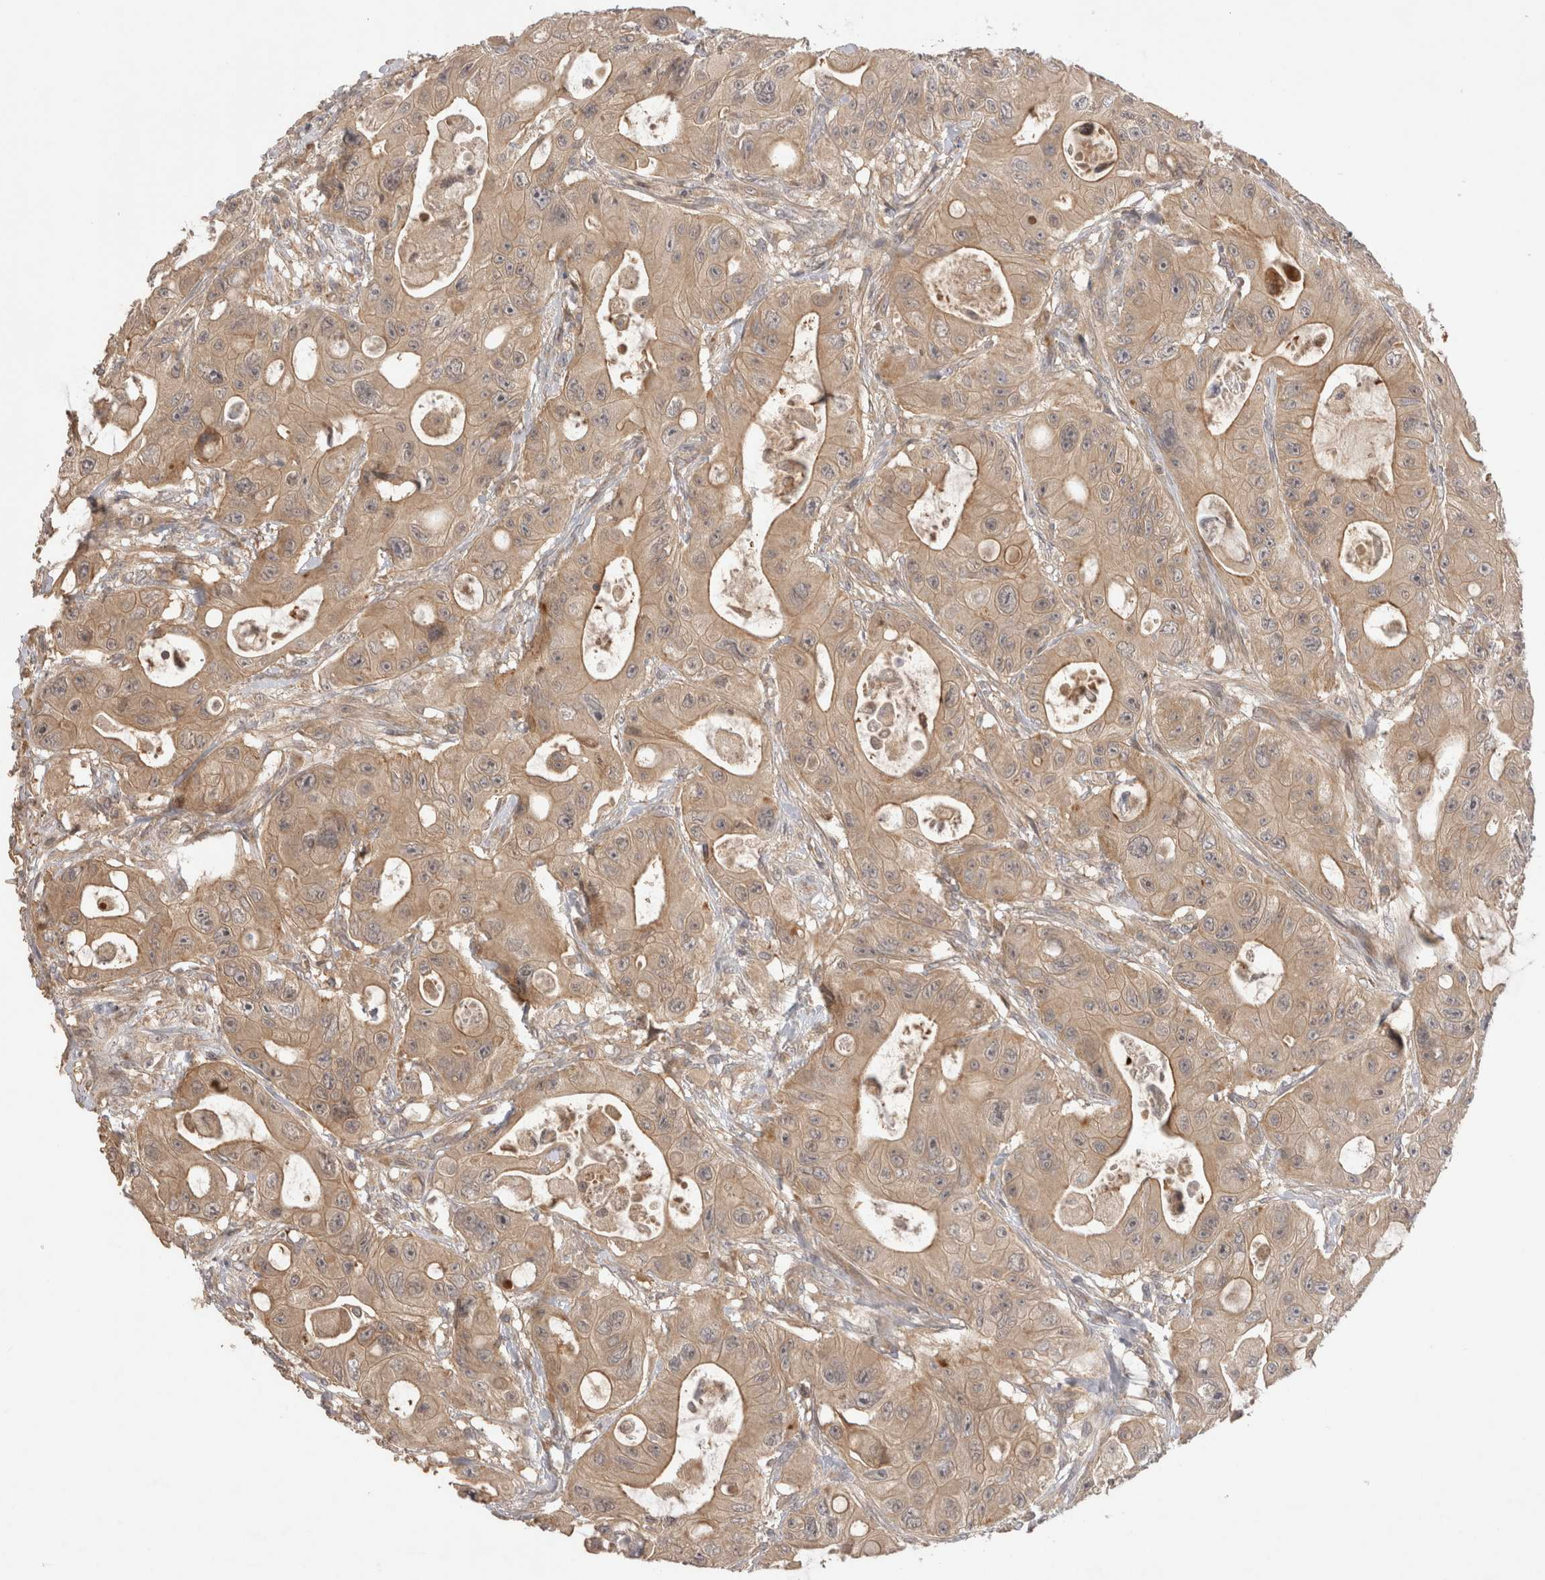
{"staining": {"intensity": "weak", "quantity": ">75%", "location": "cytoplasmic/membranous"}, "tissue": "colorectal cancer", "cell_type": "Tumor cells", "image_type": "cancer", "snomed": [{"axis": "morphology", "description": "Adenocarcinoma, NOS"}, {"axis": "topography", "description": "Colon"}], "caption": "High-power microscopy captured an immunohistochemistry (IHC) micrograph of colorectal adenocarcinoma, revealing weak cytoplasmic/membranous staining in approximately >75% of tumor cells.", "gene": "PPP1R42", "patient": {"sex": "female", "age": 46}}